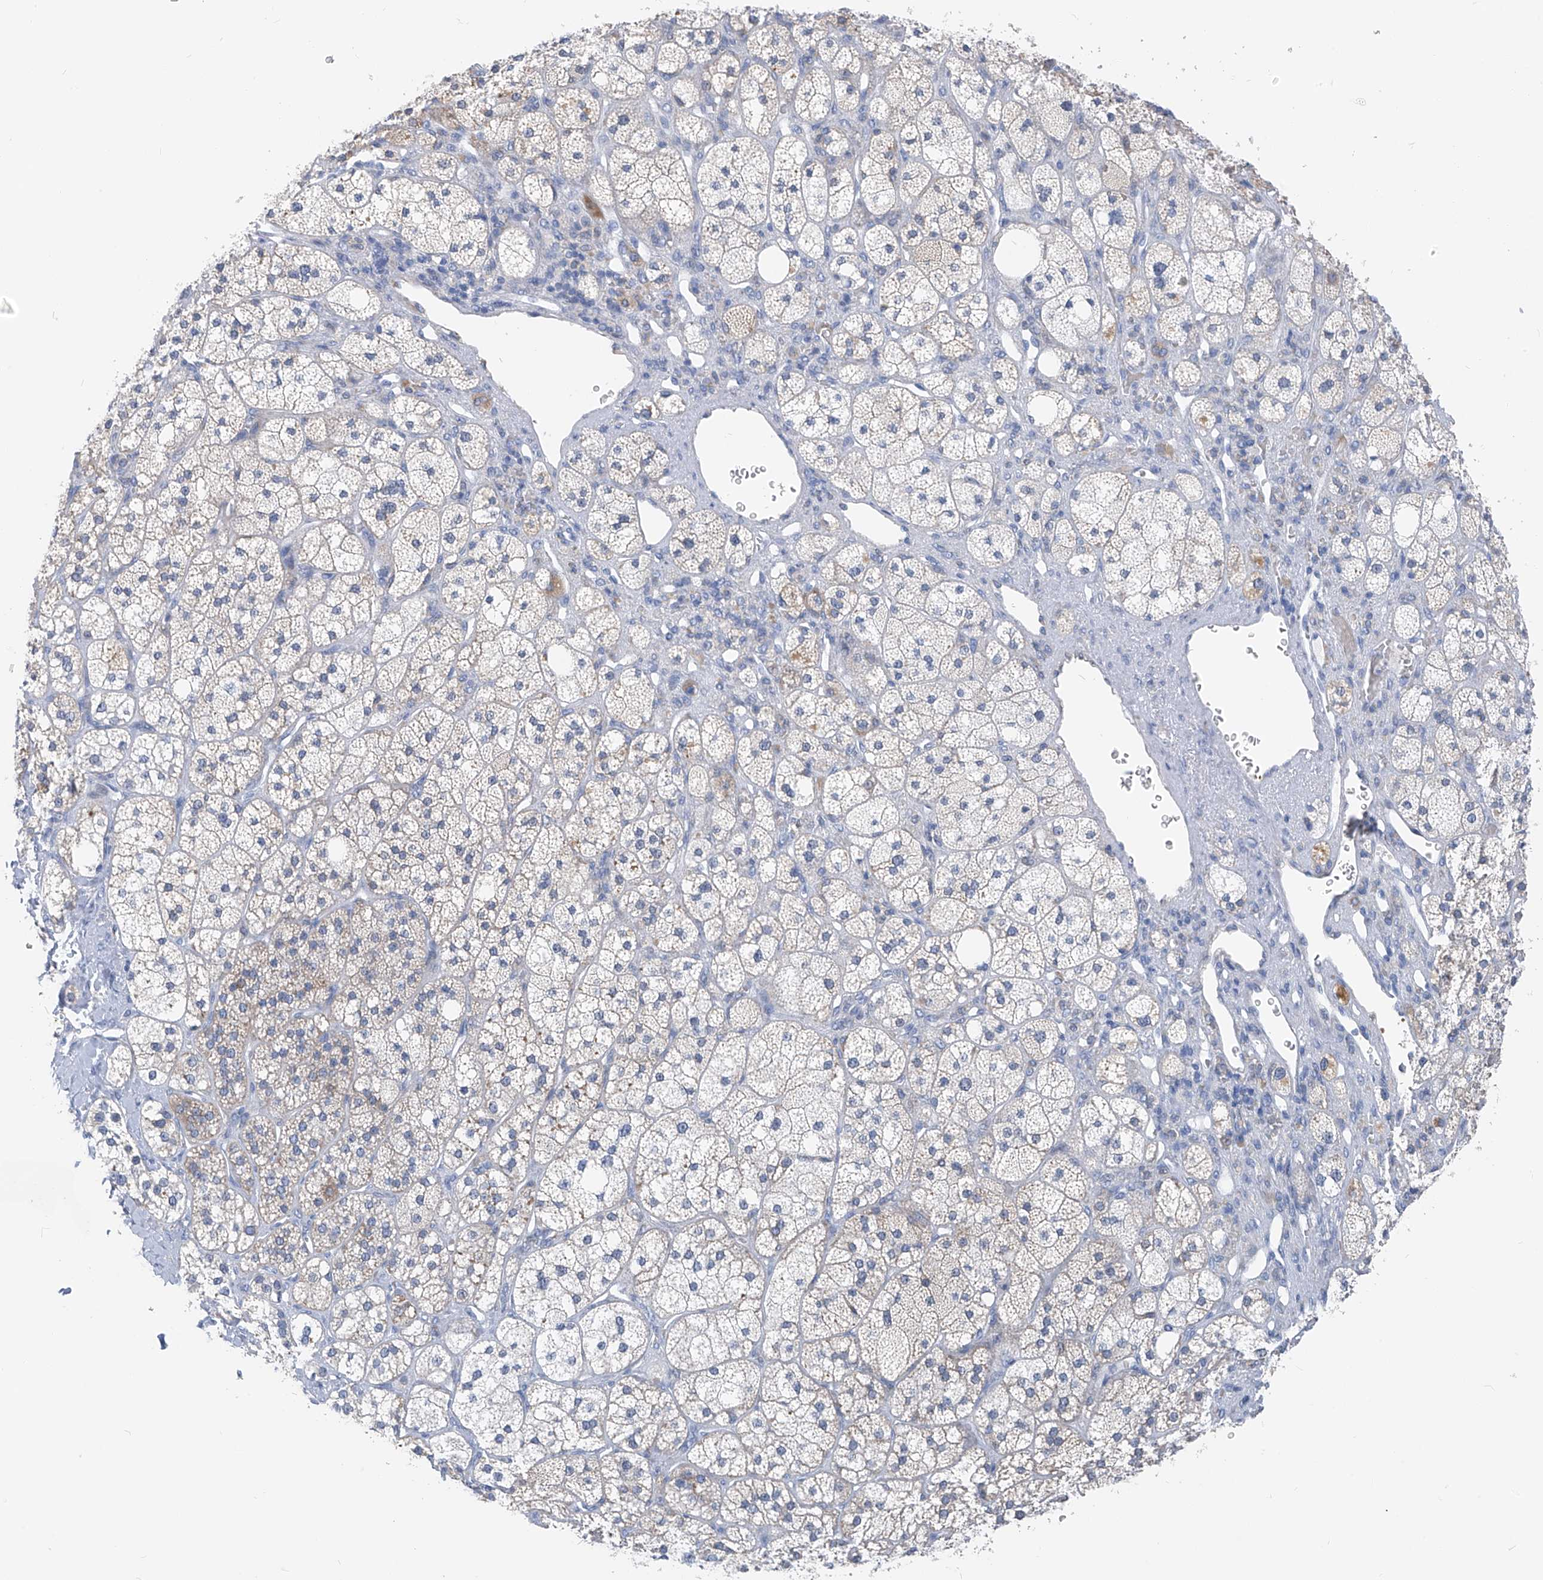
{"staining": {"intensity": "negative", "quantity": "none", "location": "none"}, "tissue": "adrenal gland", "cell_type": "Glandular cells", "image_type": "normal", "snomed": [{"axis": "morphology", "description": "Normal tissue, NOS"}, {"axis": "topography", "description": "Adrenal gland"}], "caption": "DAB immunohistochemical staining of benign adrenal gland reveals no significant expression in glandular cells.", "gene": "FGD2", "patient": {"sex": "male", "age": 61}}